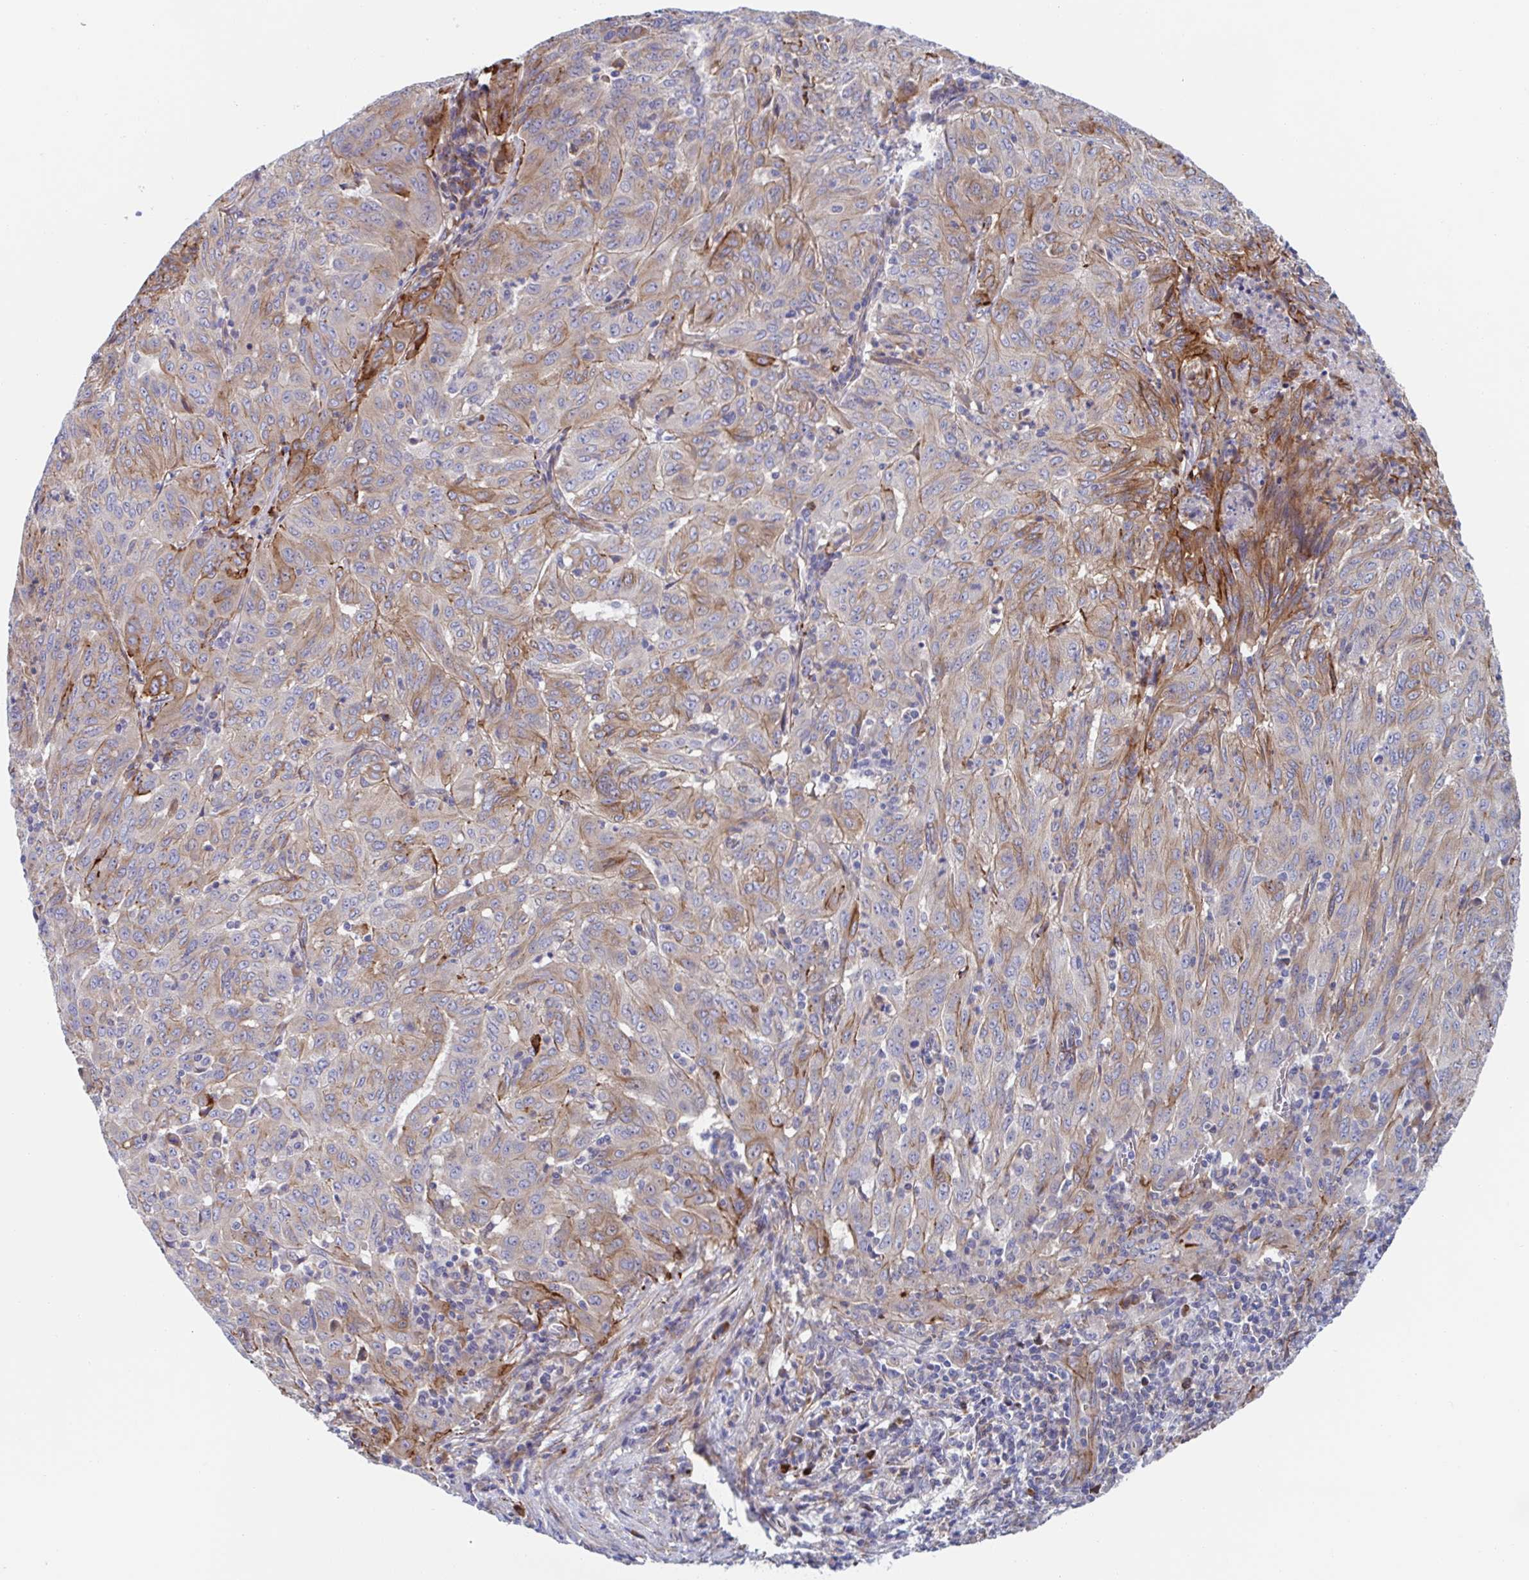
{"staining": {"intensity": "weak", "quantity": "25%-75%", "location": "cytoplasmic/membranous"}, "tissue": "pancreatic cancer", "cell_type": "Tumor cells", "image_type": "cancer", "snomed": [{"axis": "morphology", "description": "Adenocarcinoma, NOS"}, {"axis": "topography", "description": "Pancreas"}], "caption": "High-magnification brightfield microscopy of pancreatic cancer (adenocarcinoma) stained with DAB (brown) and counterstained with hematoxylin (blue). tumor cells exhibit weak cytoplasmic/membranous positivity is present in about25%-75% of cells. The staining was performed using DAB (3,3'-diaminobenzidine) to visualize the protein expression in brown, while the nuclei were stained in blue with hematoxylin (Magnification: 20x).", "gene": "KLC3", "patient": {"sex": "male", "age": 63}}